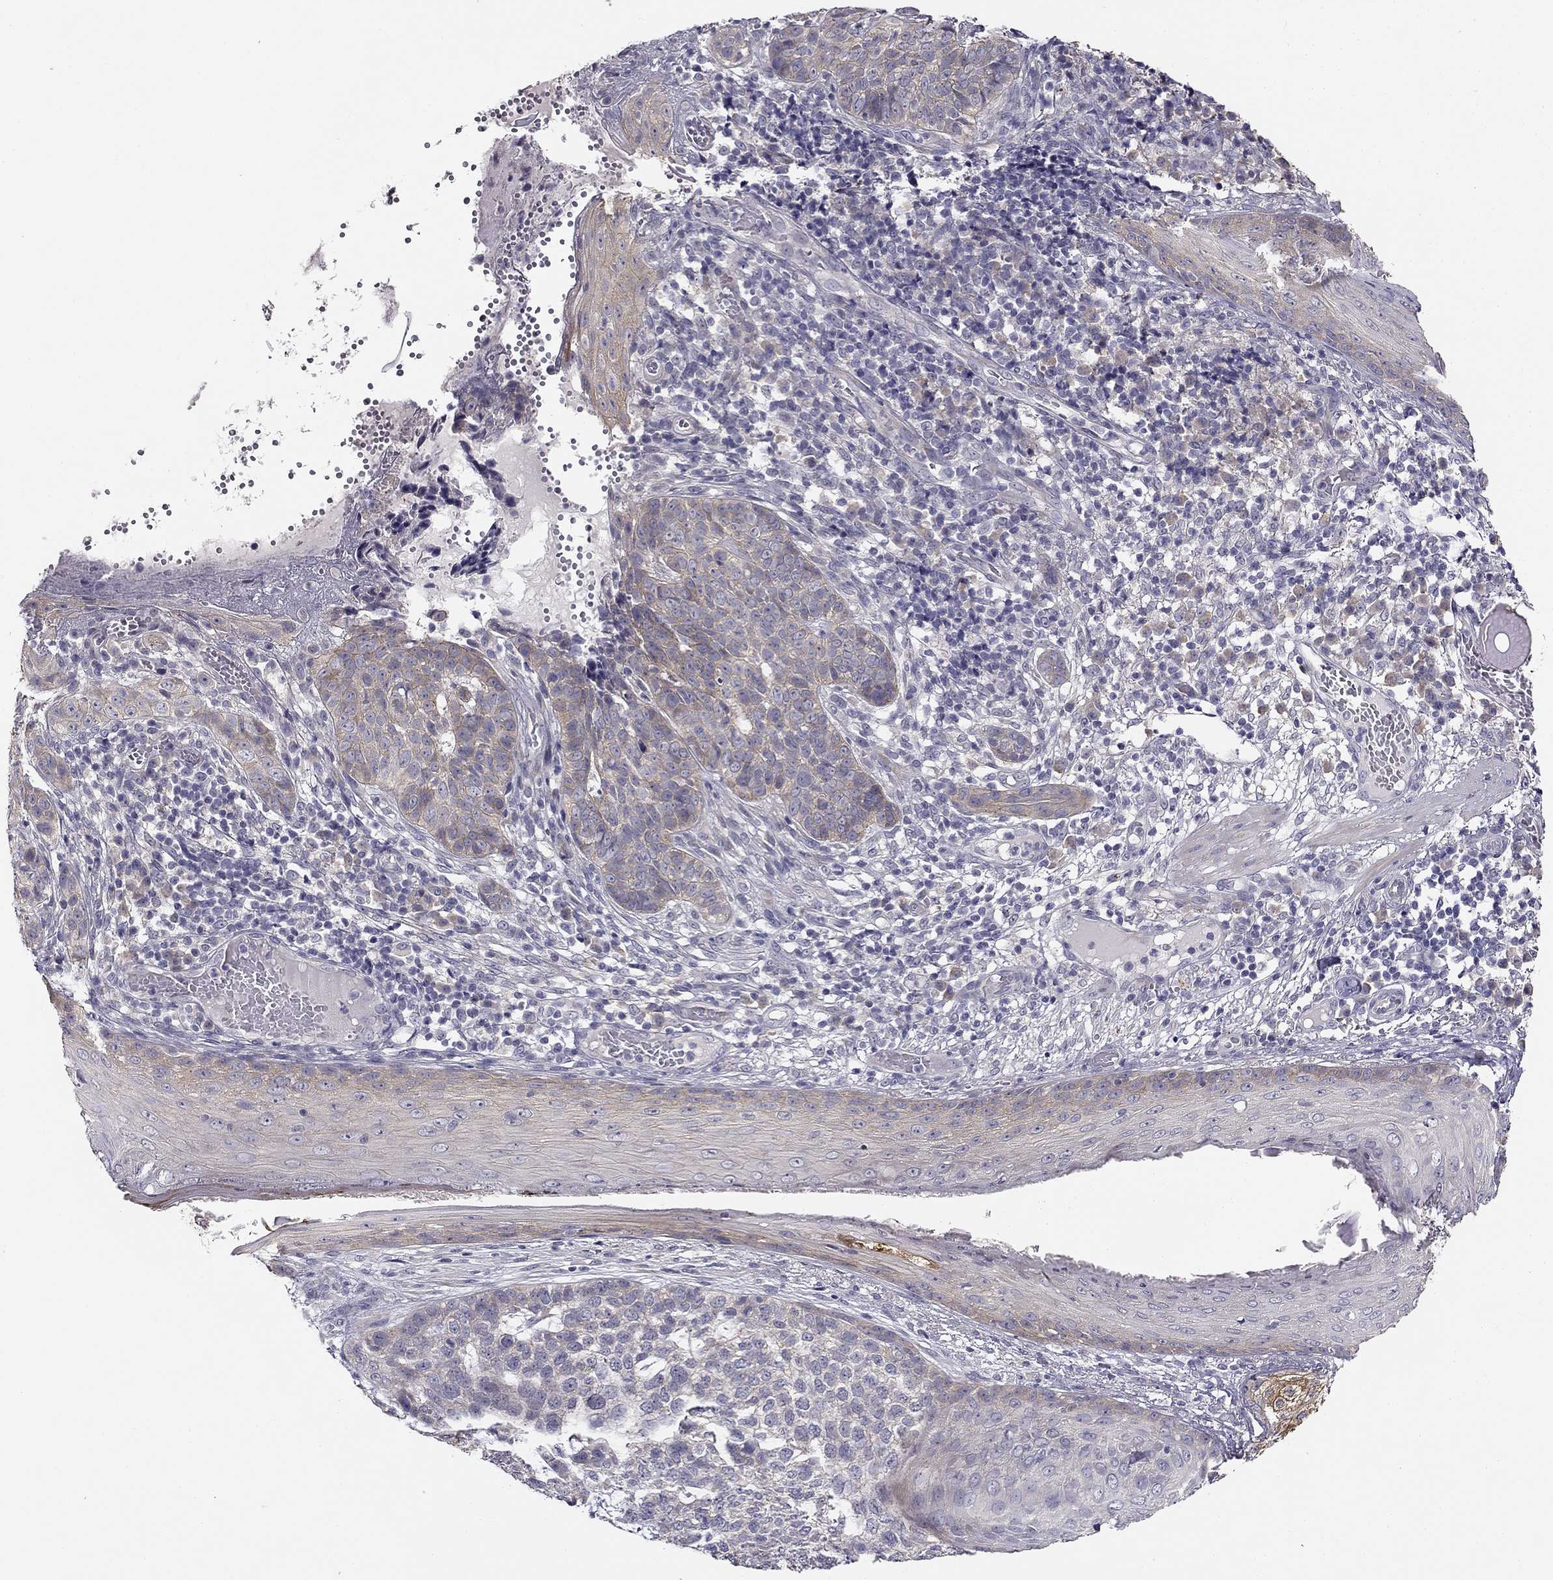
{"staining": {"intensity": "weak", "quantity": "<25%", "location": "cytoplasmic/membranous"}, "tissue": "skin cancer", "cell_type": "Tumor cells", "image_type": "cancer", "snomed": [{"axis": "morphology", "description": "Basal cell carcinoma"}, {"axis": "topography", "description": "Skin"}], "caption": "This is an IHC histopathology image of human skin cancer. There is no staining in tumor cells.", "gene": "CNR1", "patient": {"sex": "female", "age": 69}}